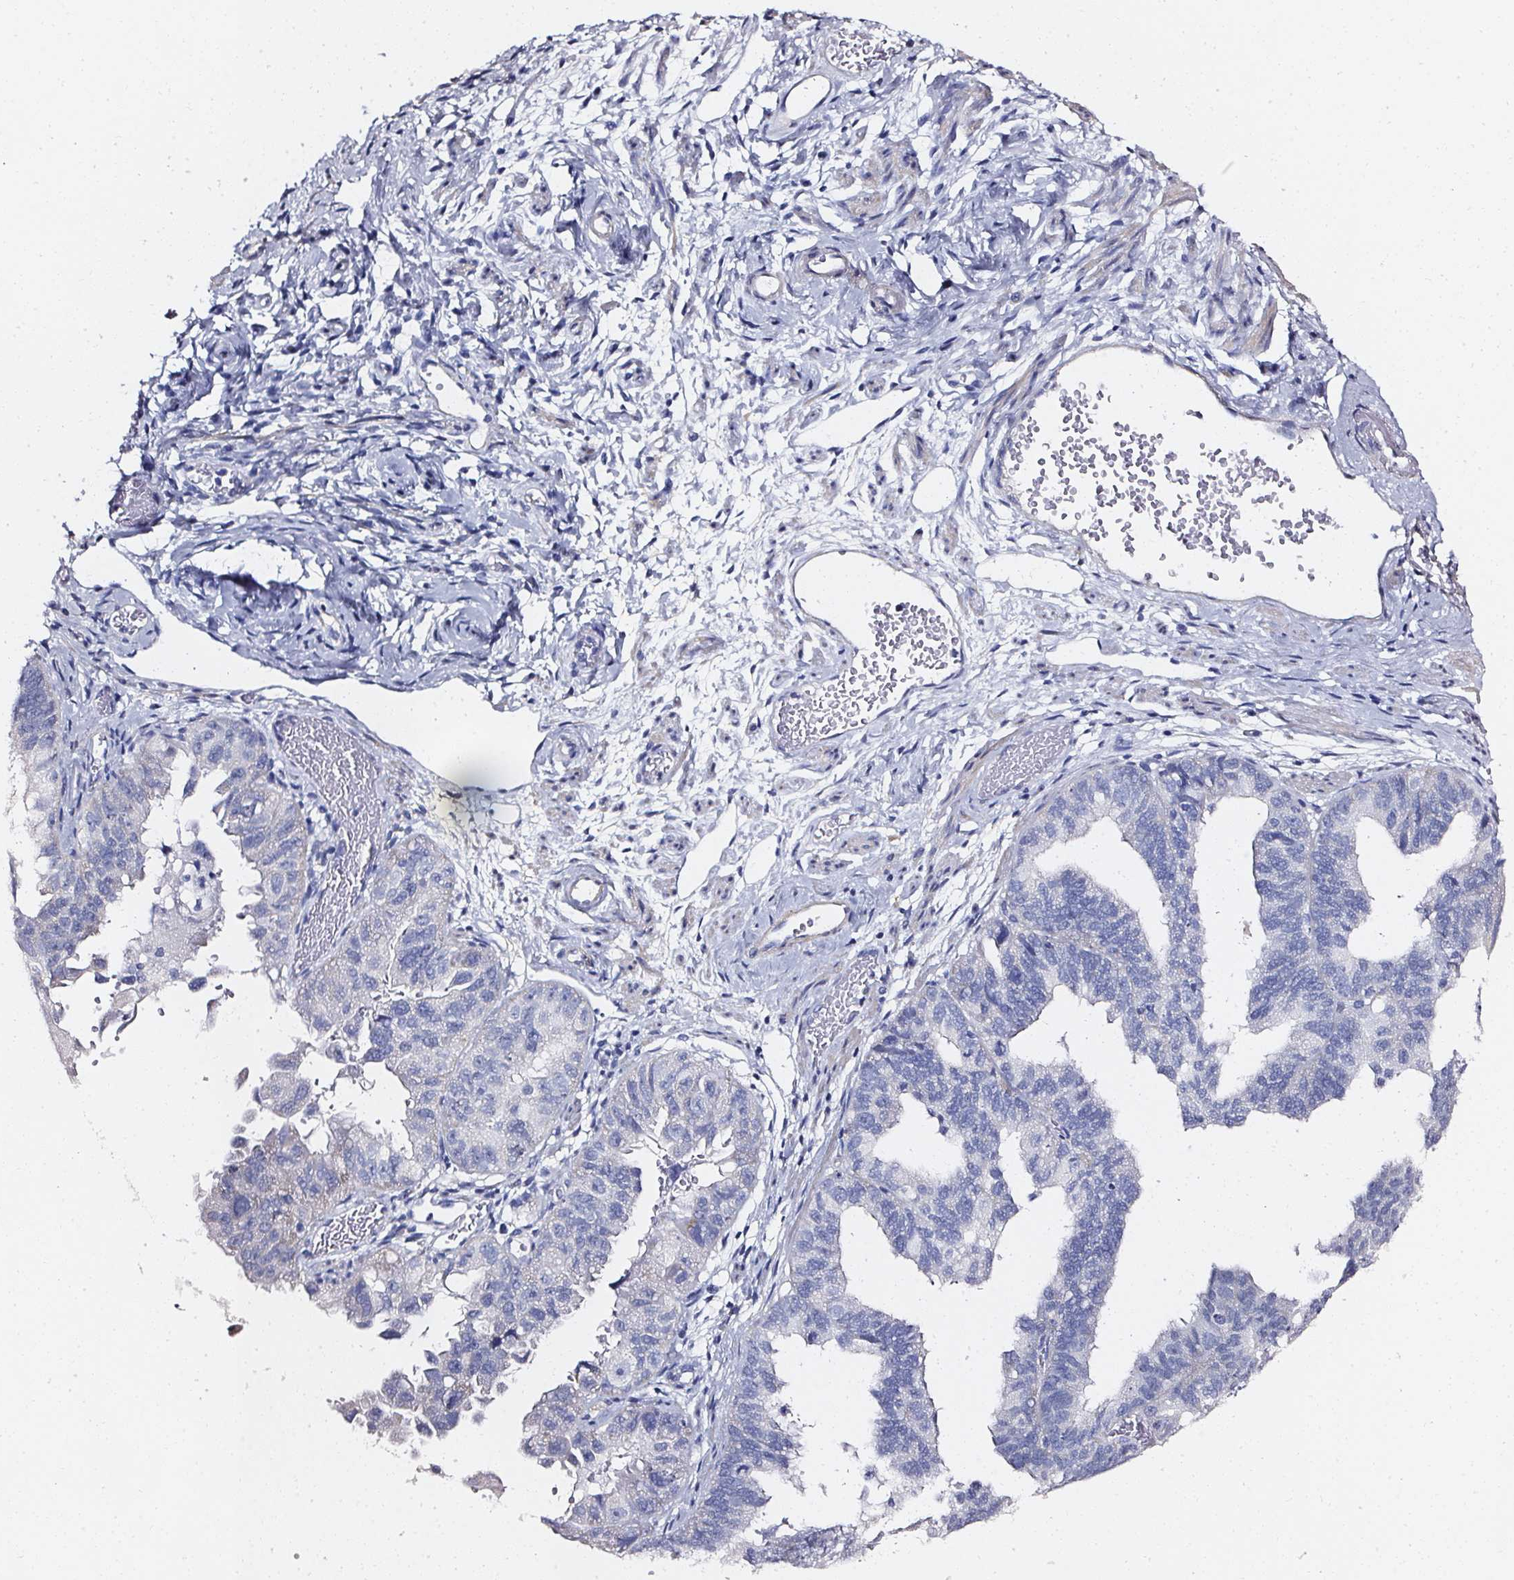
{"staining": {"intensity": "negative", "quantity": "none", "location": "none"}, "tissue": "ovarian cancer", "cell_type": "Tumor cells", "image_type": "cancer", "snomed": [{"axis": "morphology", "description": "Carcinoma, endometroid"}, {"axis": "topography", "description": "Ovary"}], "caption": "There is no significant positivity in tumor cells of endometroid carcinoma (ovarian). (Immunohistochemistry (ihc), brightfield microscopy, high magnification).", "gene": "ELAVL2", "patient": {"sex": "female", "age": 85}}